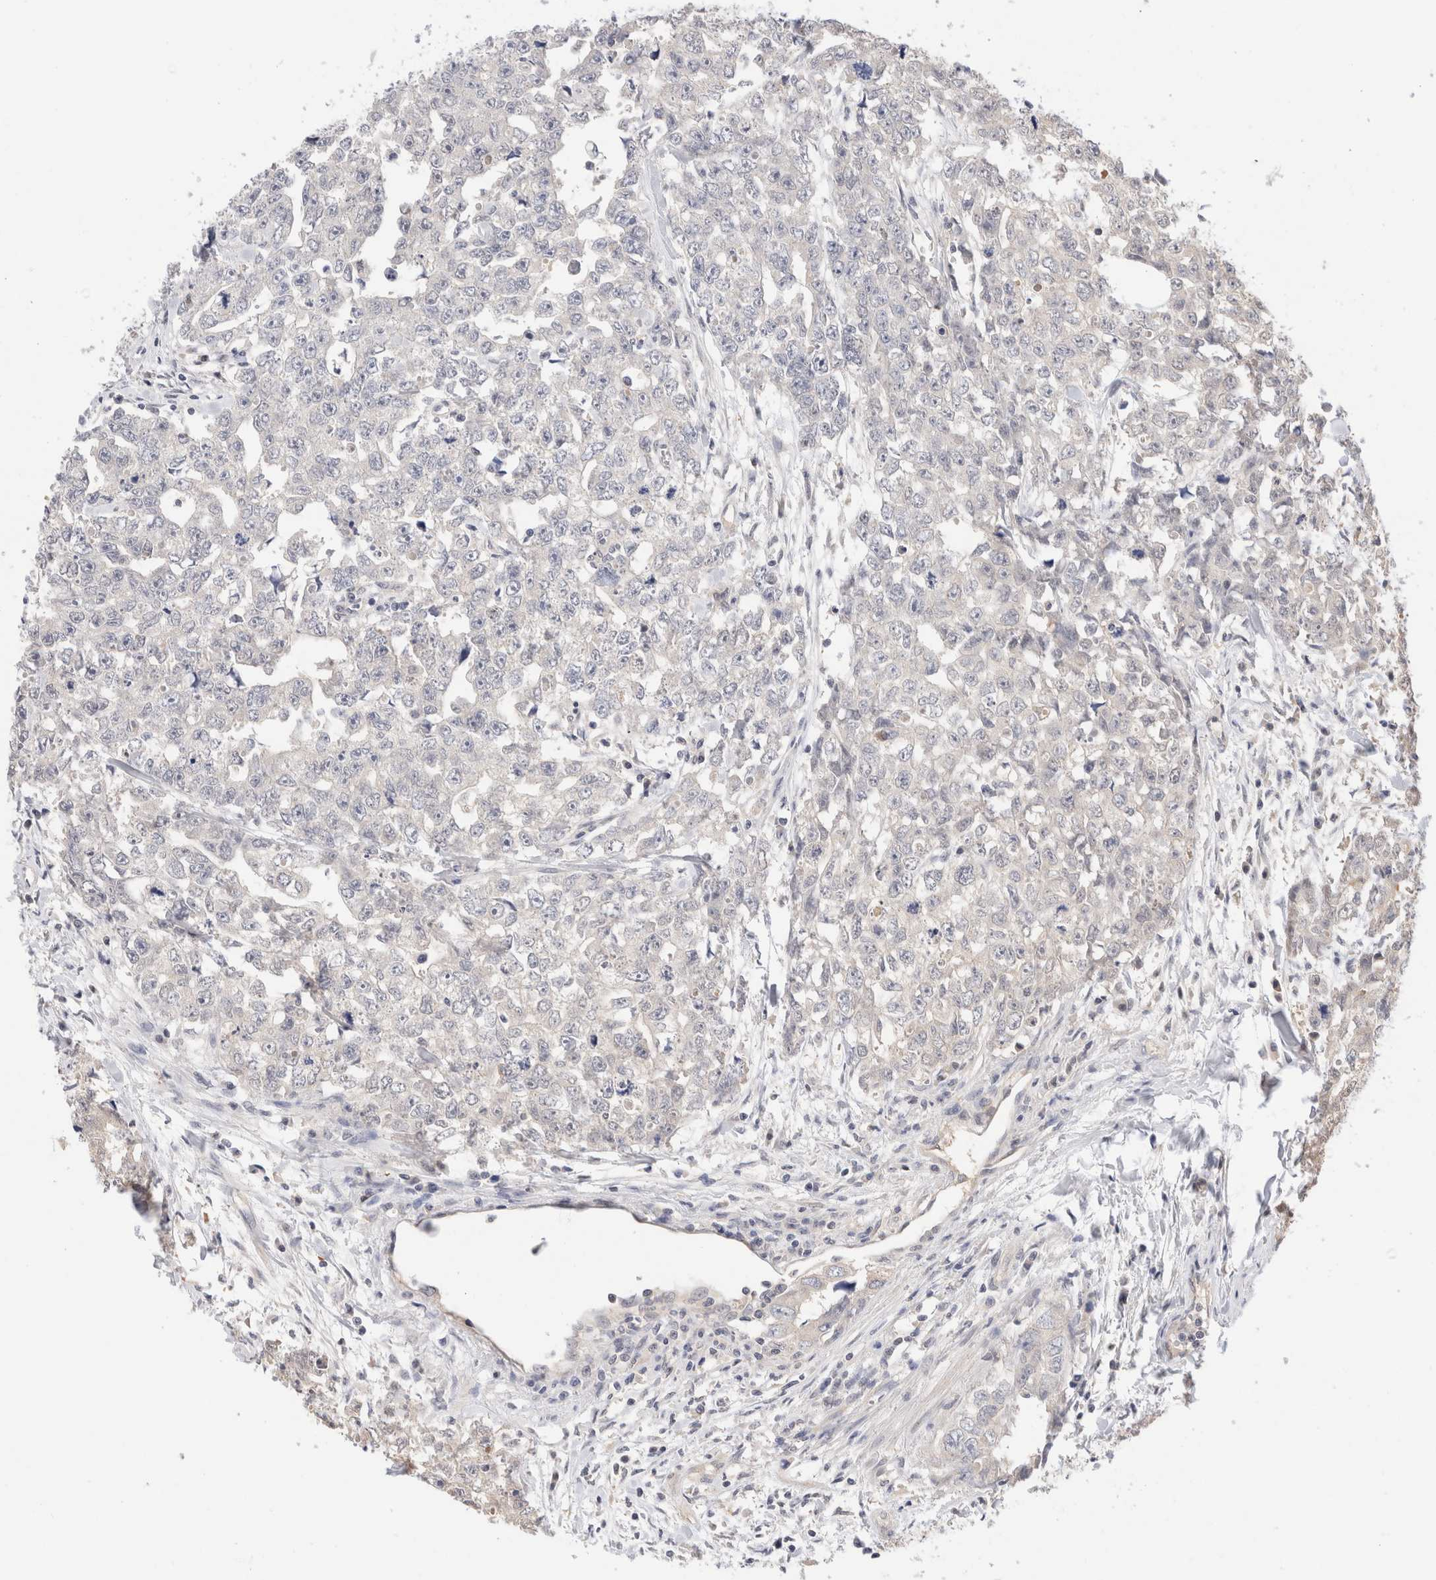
{"staining": {"intensity": "negative", "quantity": "none", "location": "none"}, "tissue": "testis cancer", "cell_type": "Tumor cells", "image_type": "cancer", "snomed": [{"axis": "morphology", "description": "Carcinoma, Embryonal, NOS"}, {"axis": "topography", "description": "Testis"}], "caption": "This histopathology image is of testis embryonal carcinoma stained with IHC to label a protein in brown with the nuclei are counter-stained blue. There is no staining in tumor cells.", "gene": "C17orf97", "patient": {"sex": "male", "age": 28}}